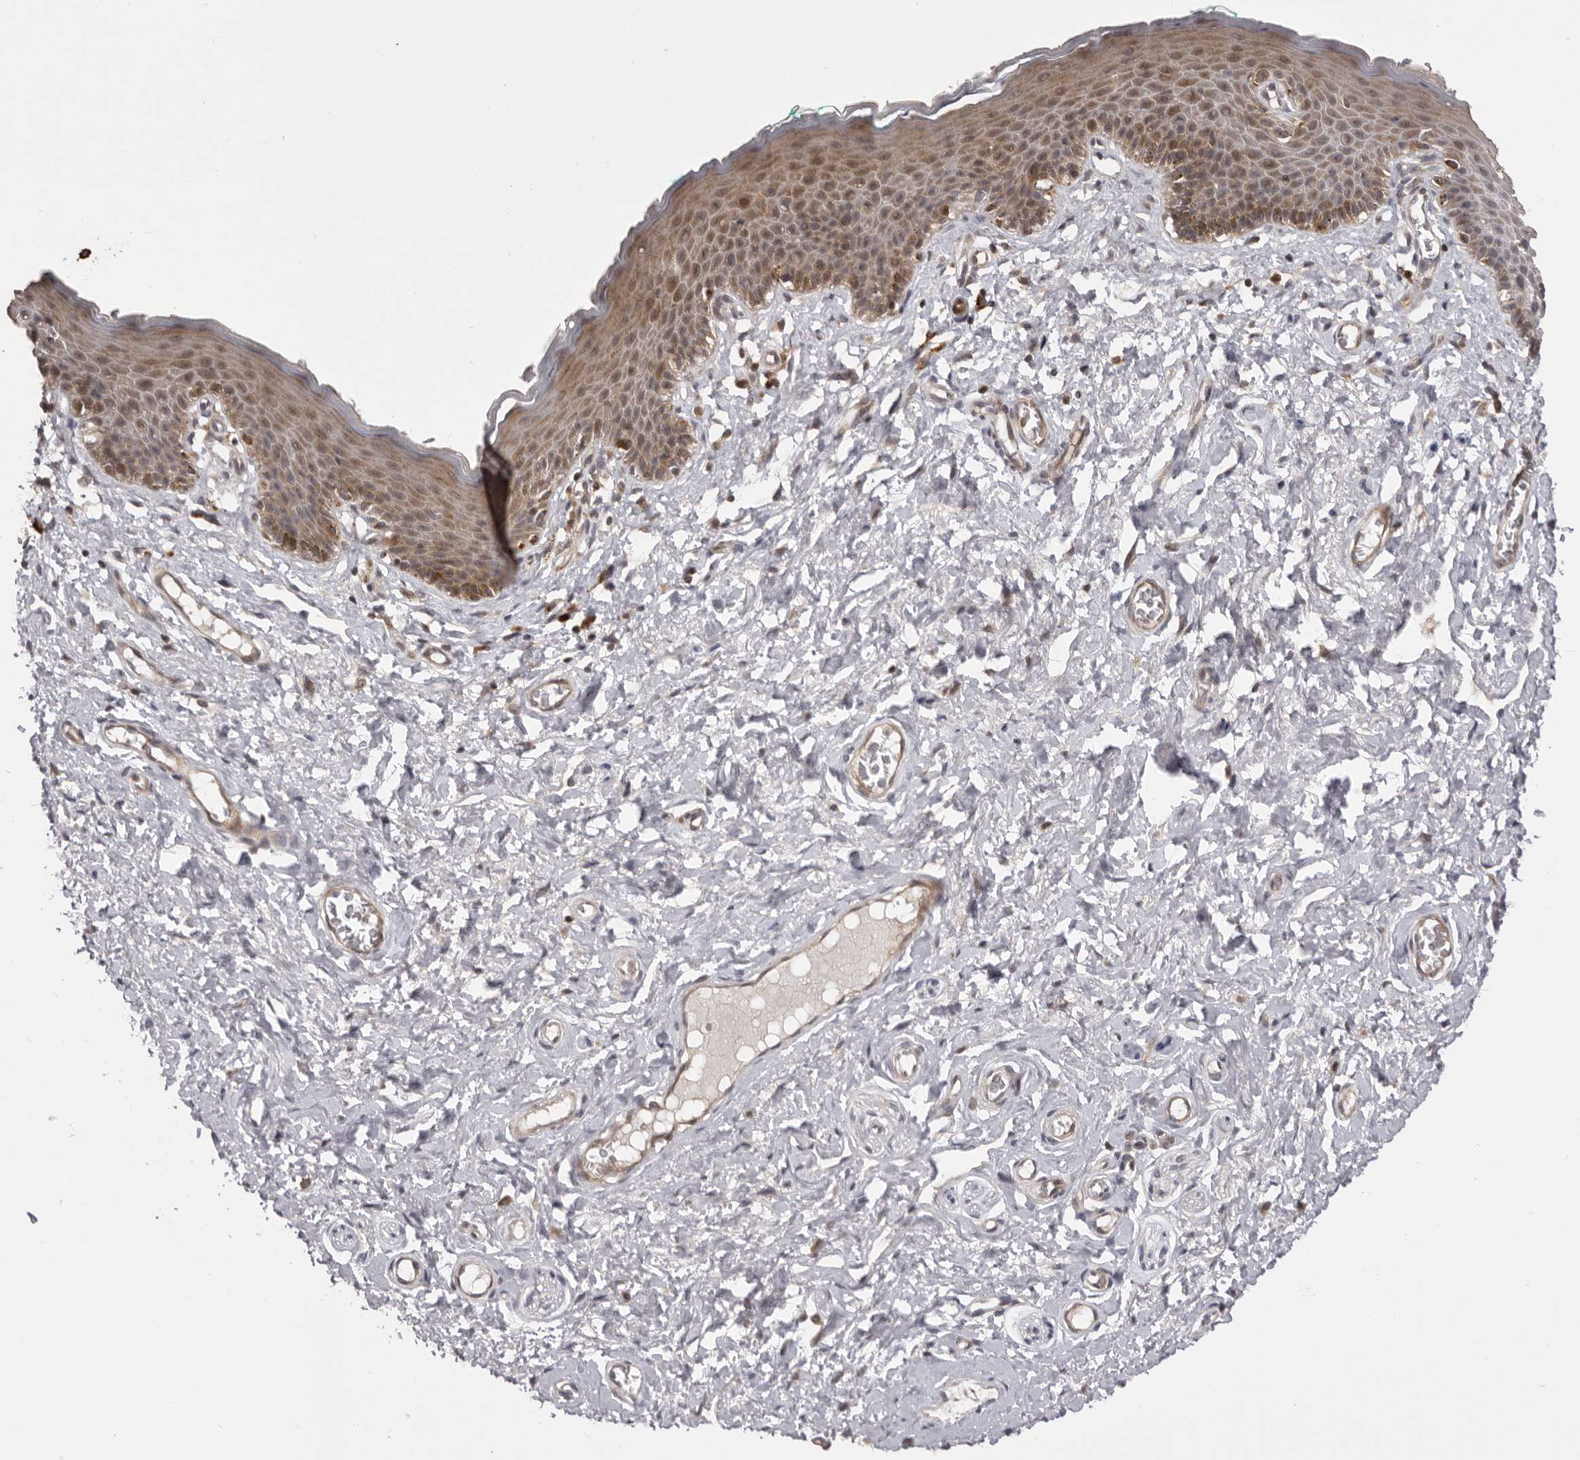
{"staining": {"intensity": "moderate", "quantity": ">75%", "location": "cytoplasmic/membranous,nuclear"}, "tissue": "skin", "cell_type": "Epidermal cells", "image_type": "normal", "snomed": [{"axis": "morphology", "description": "Normal tissue, NOS"}, {"axis": "topography", "description": "Vulva"}], "caption": "Immunohistochemistry (DAB) staining of benign skin exhibits moderate cytoplasmic/membranous,nuclear protein staining in approximately >75% of epidermal cells. Nuclei are stained in blue.", "gene": "AZIN1", "patient": {"sex": "female", "age": 66}}